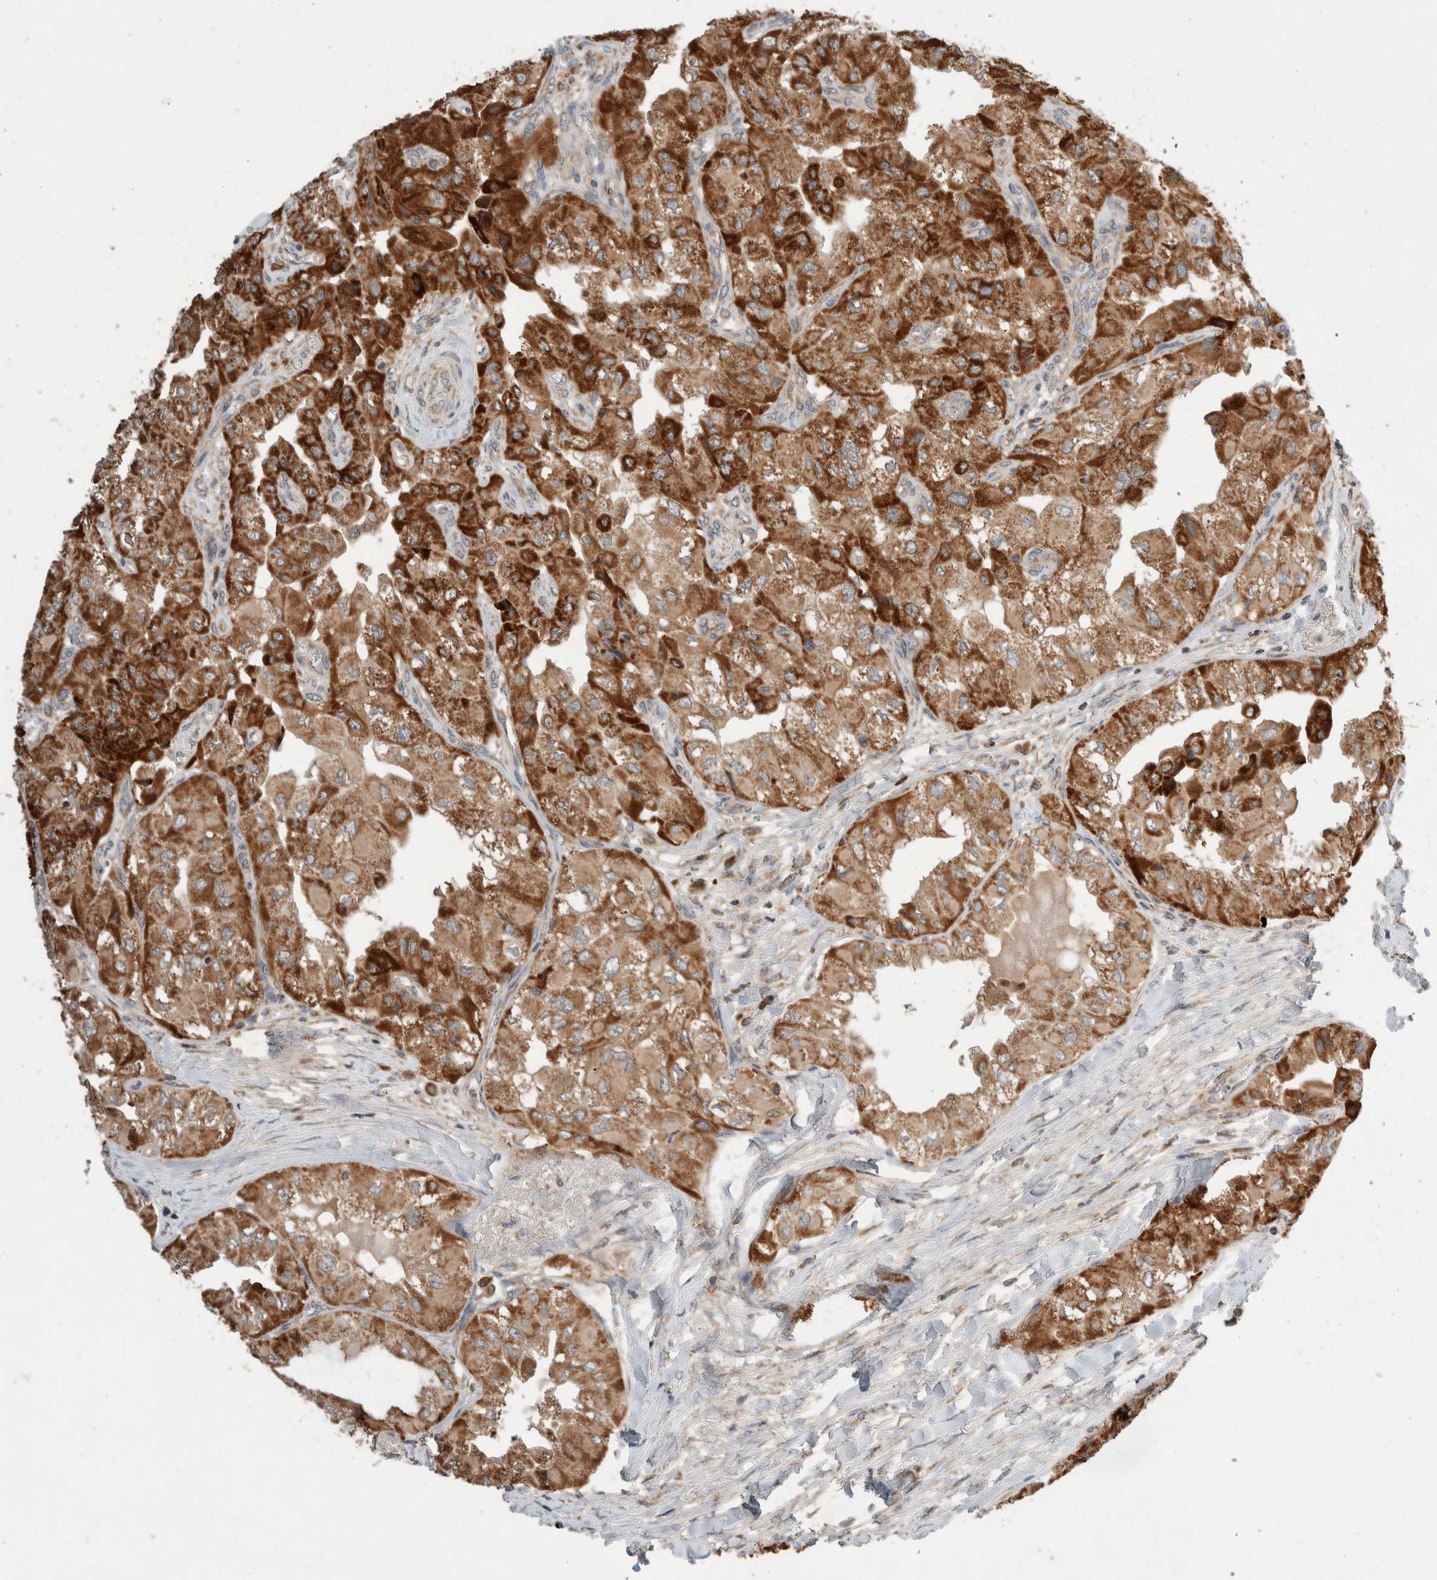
{"staining": {"intensity": "strong", "quantity": ">75%", "location": "cytoplasmic/membranous"}, "tissue": "thyroid cancer", "cell_type": "Tumor cells", "image_type": "cancer", "snomed": [{"axis": "morphology", "description": "Papillary adenocarcinoma, NOS"}, {"axis": "topography", "description": "Thyroid gland"}], "caption": "This is an image of immunohistochemistry (IHC) staining of thyroid cancer, which shows strong expression in the cytoplasmic/membranous of tumor cells.", "gene": "AMPD1", "patient": {"sex": "female", "age": 59}}